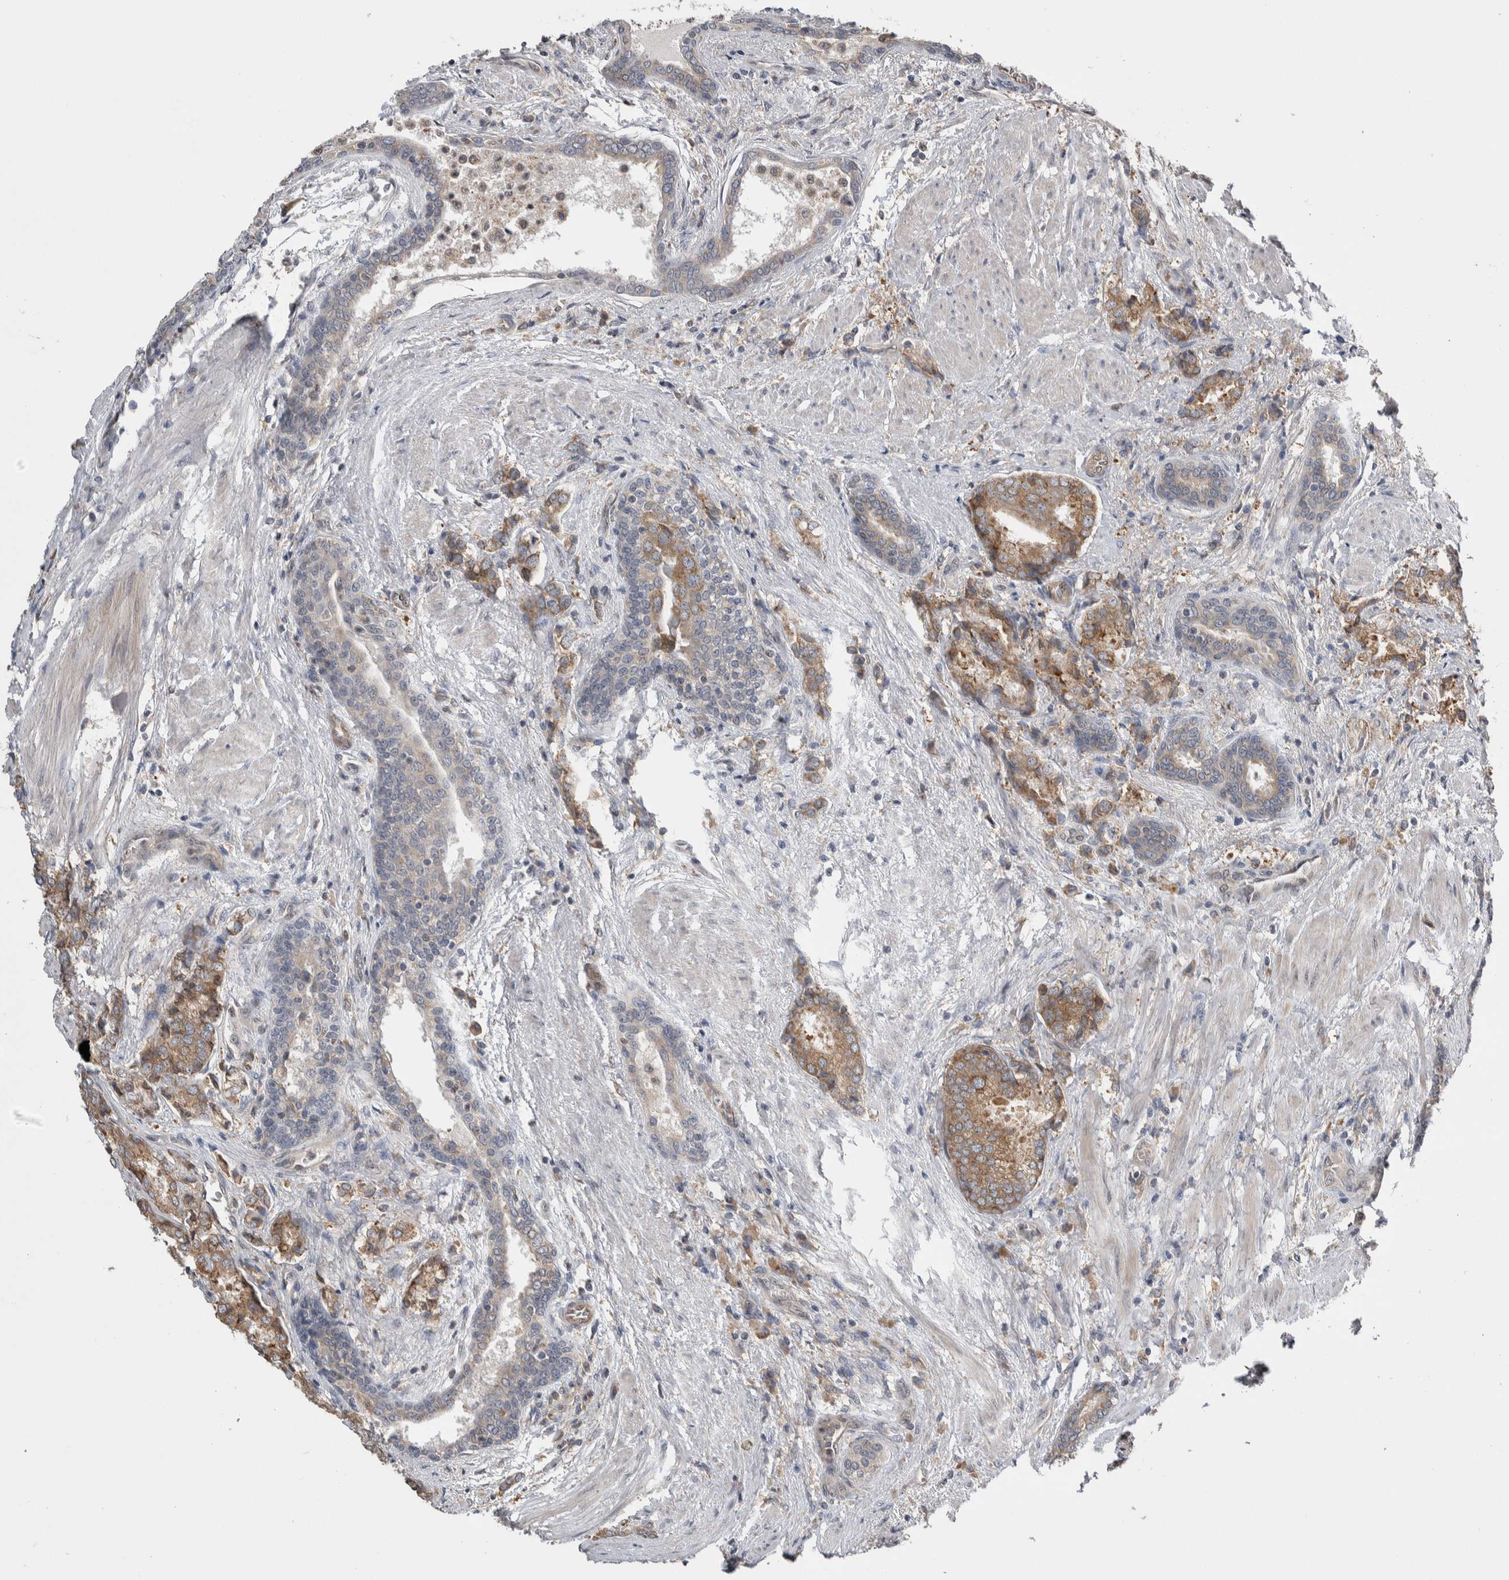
{"staining": {"intensity": "moderate", "quantity": ">75%", "location": "cytoplasmic/membranous"}, "tissue": "prostate cancer", "cell_type": "Tumor cells", "image_type": "cancer", "snomed": [{"axis": "morphology", "description": "Adenocarcinoma, High grade"}, {"axis": "topography", "description": "Prostate"}], "caption": "A medium amount of moderate cytoplasmic/membranous positivity is seen in about >75% of tumor cells in high-grade adenocarcinoma (prostate) tissue. The staining was performed using DAB (3,3'-diaminobenzidine) to visualize the protein expression in brown, while the nuclei were stained in blue with hematoxylin (Magnification: 20x).", "gene": "PRDM4", "patient": {"sex": "male", "age": 50}}